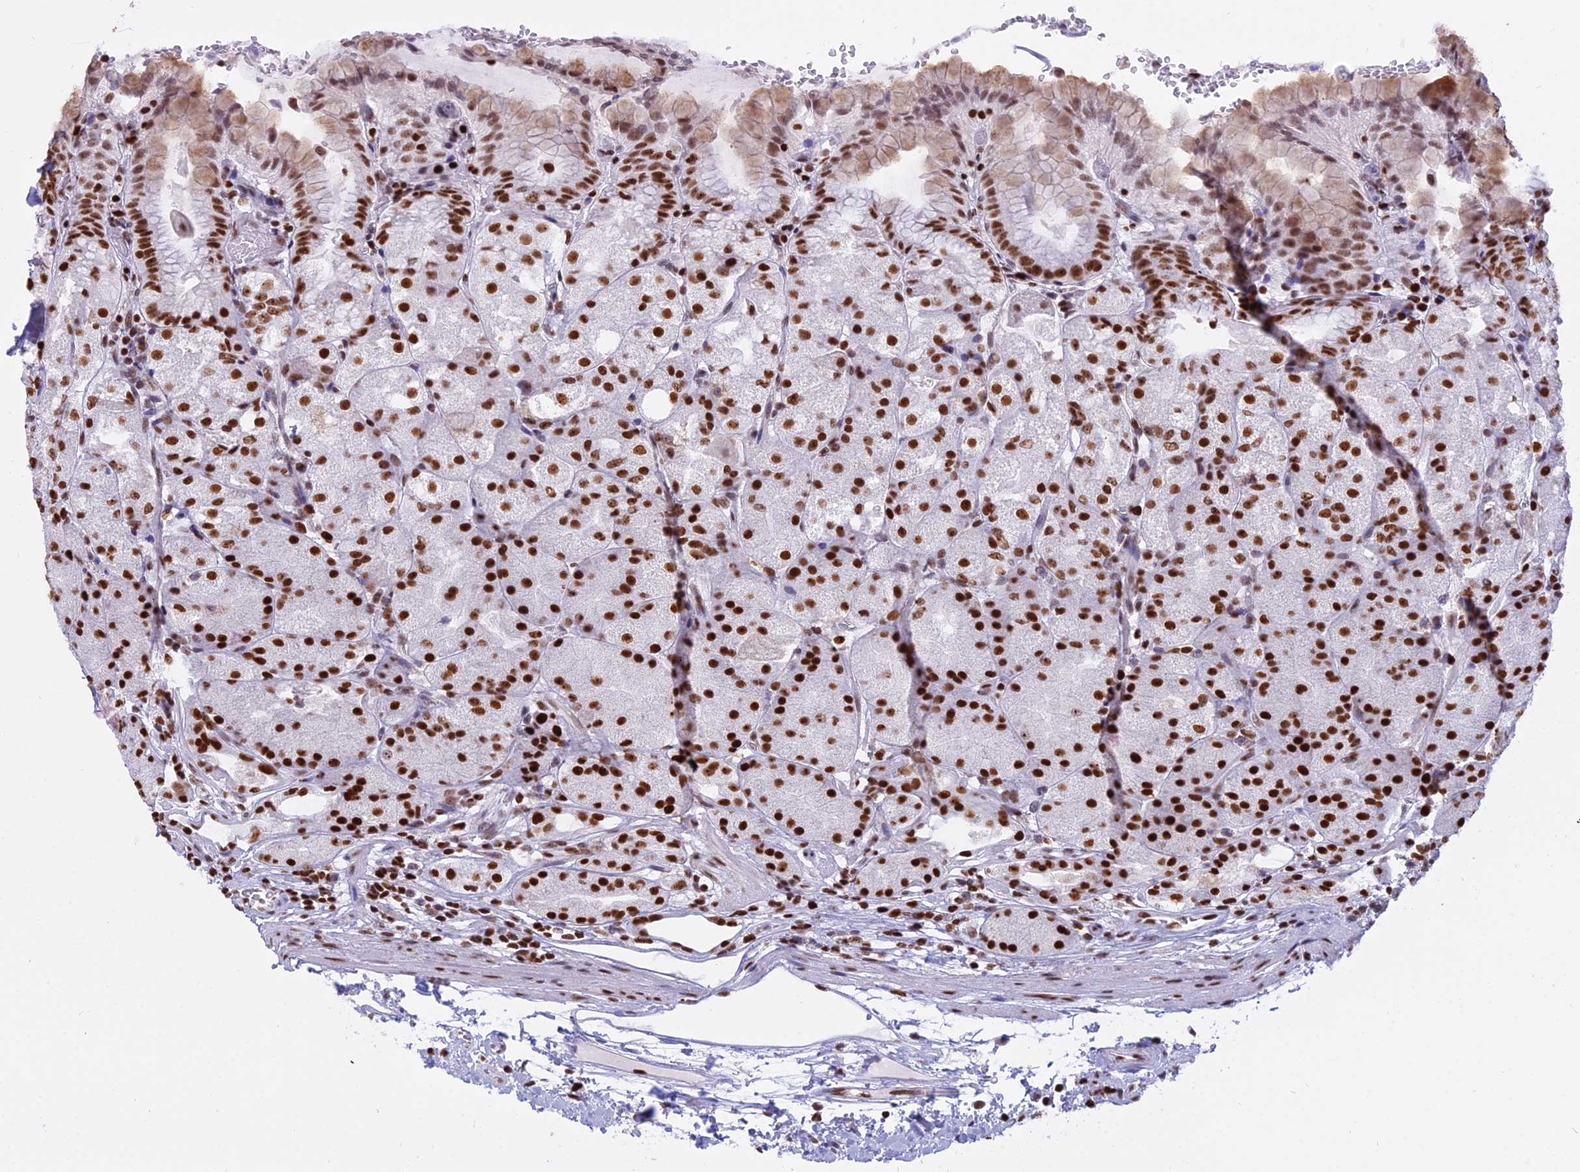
{"staining": {"intensity": "strong", "quantity": ">75%", "location": "nuclear"}, "tissue": "stomach", "cell_type": "Glandular cells", "image_type": "normal", "snomed": [{"axis": "morphology", "description": "Normal tissue, NOS"}, {"axis": "topography", "description": "Stomach, upper"}, {"axis": "topography", "description": "Stomach, lower"}], "caption": "Brown immunohistochemical staining in unremarkable stomach demonstrates strong nuclear staining in about >75% of glandular cells.", "gene": "PARP1", "patient": {"sex": "male", "age": 62}}